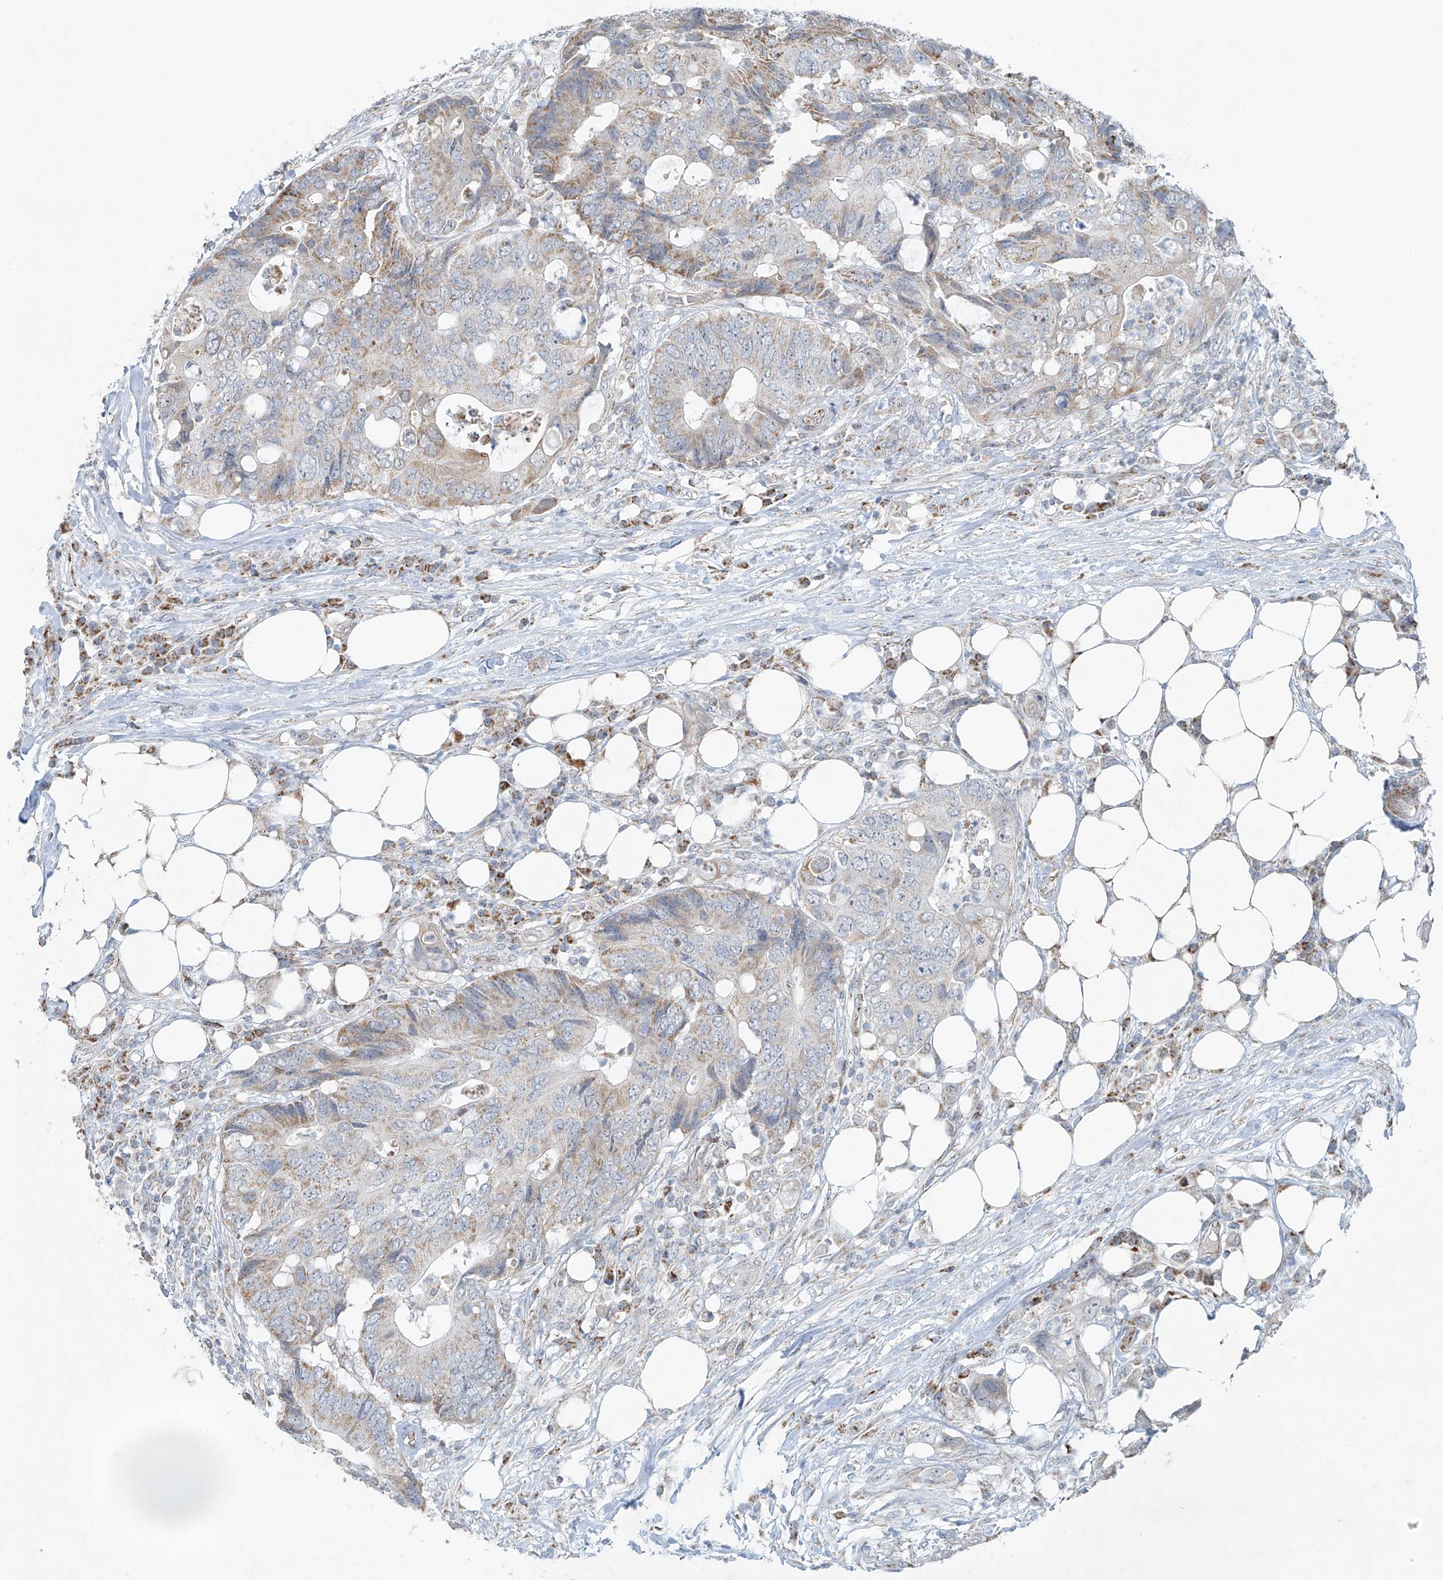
{"staining": {"intensity": "weak", "quantity": "25%-75%", "location": "cytoplasmic/membranous"}, "tissue": "colorectal cancer", "cell_type": "Tumor cells", "image_type": "cancer", "snomed": [{"axis": "morphology", "description": "Adenocarcinoma, NOS"}, {"axis": "topography", "description": "Colon"}], "caption": "Human colorectal adenocarcinoma stained with a brown dye exhibits weak cytoplasmic/membranous positive expression in about 25%-75% of tumor cells.", "gene": "SMDT1", "patient": {"sex": "male", "age": 71}}